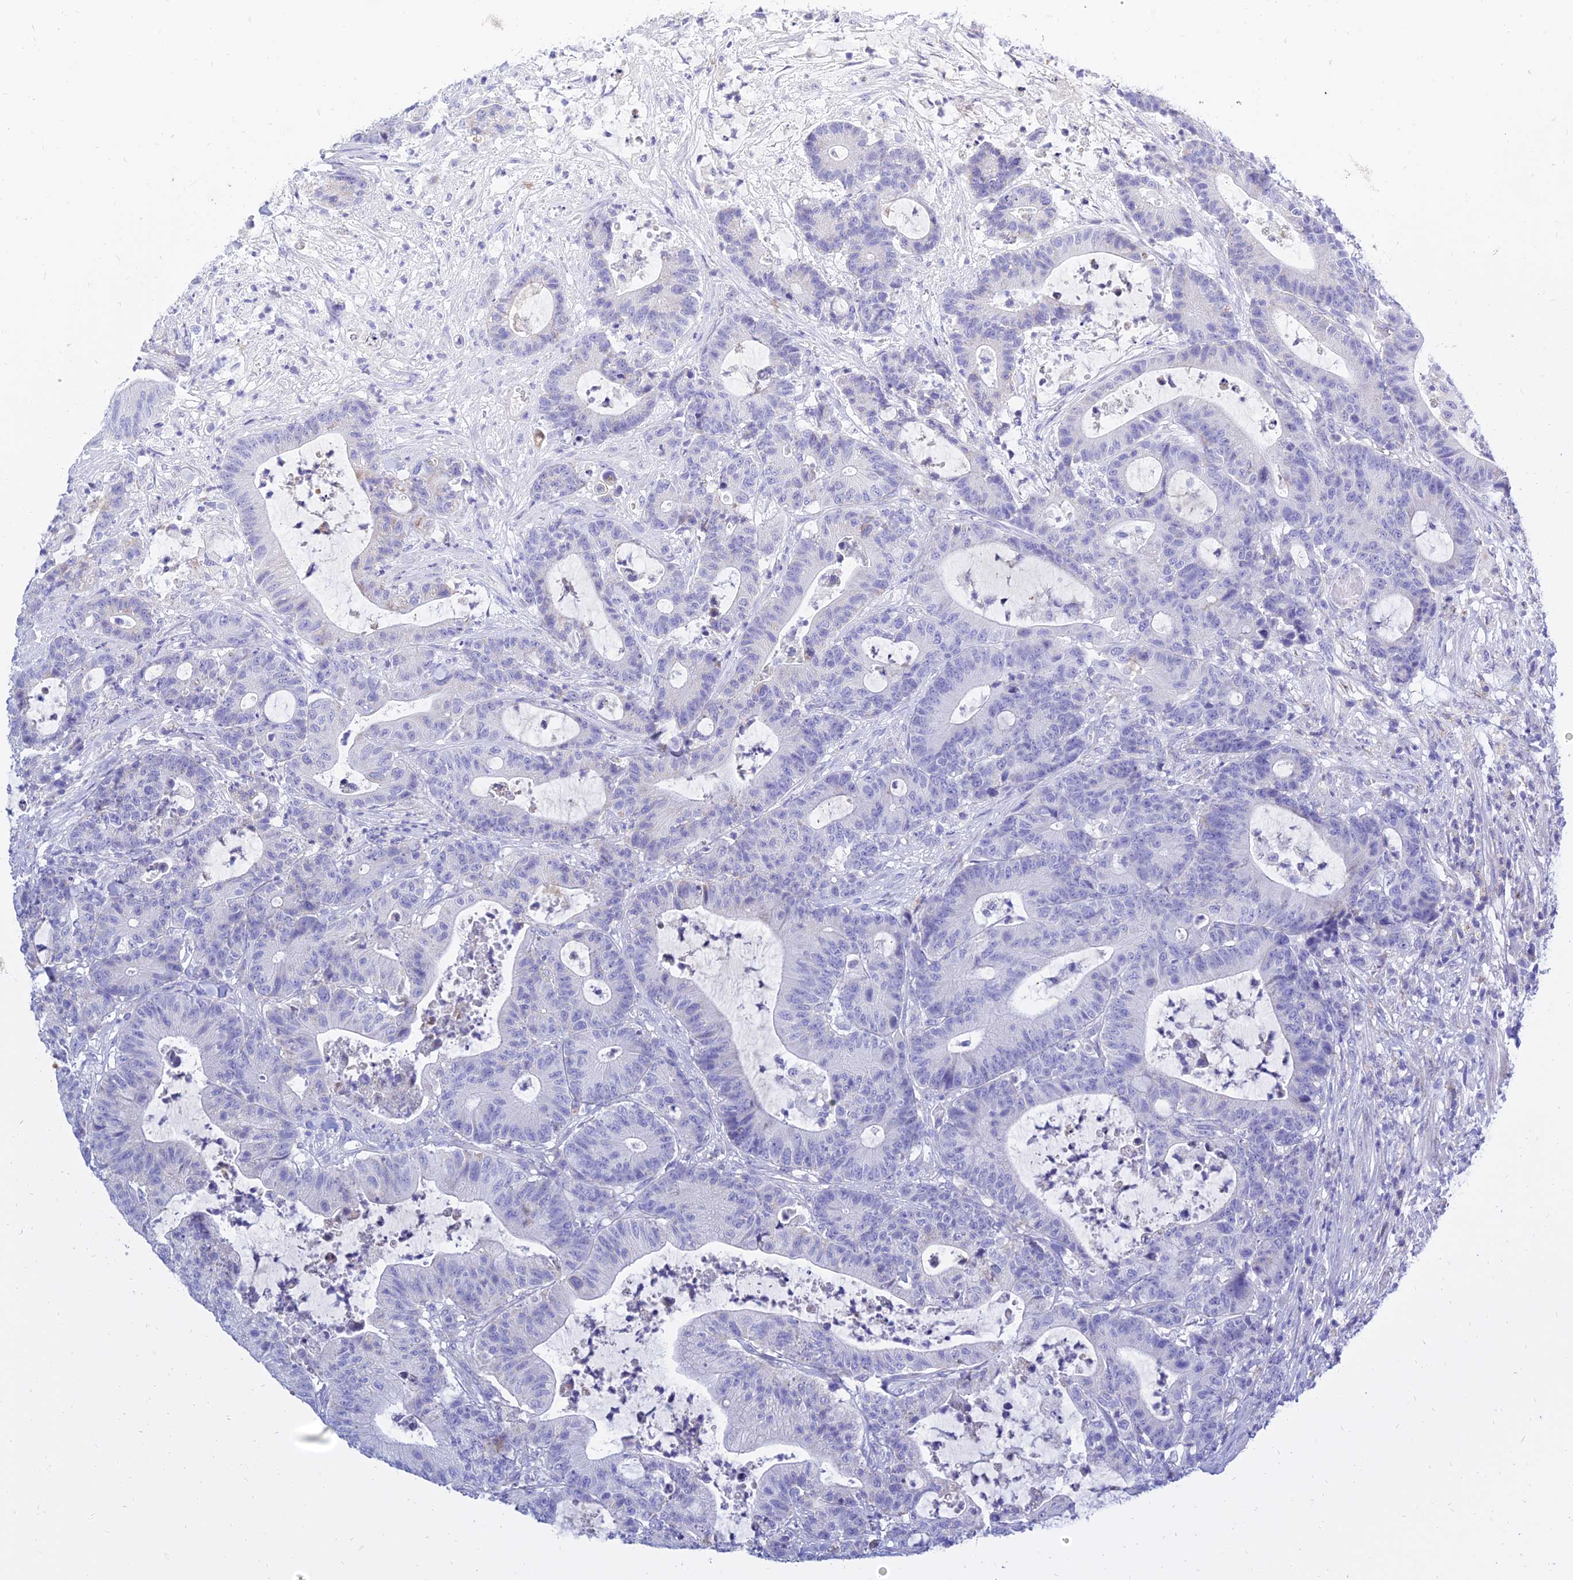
{"staining": {"intensity": "negative", "quantity": "none", "location": "none"}, "tissue": "colorectal cancer", "cell_type": "Tumor cells", "image_type": "cancer", "snomed": [{"axis": "morphology", "description": "Adenocarcinoma, NOS"}, {"axis": "topography", "description": "Colon"}], "caption": "DAB (3,3'-diaminobenzidine) immunohistochemical staining of human colorectal cancer shows no significant expression in tumor cells.", "gene": "PKN3", "patient": {"sex": "female", "age": 84}}